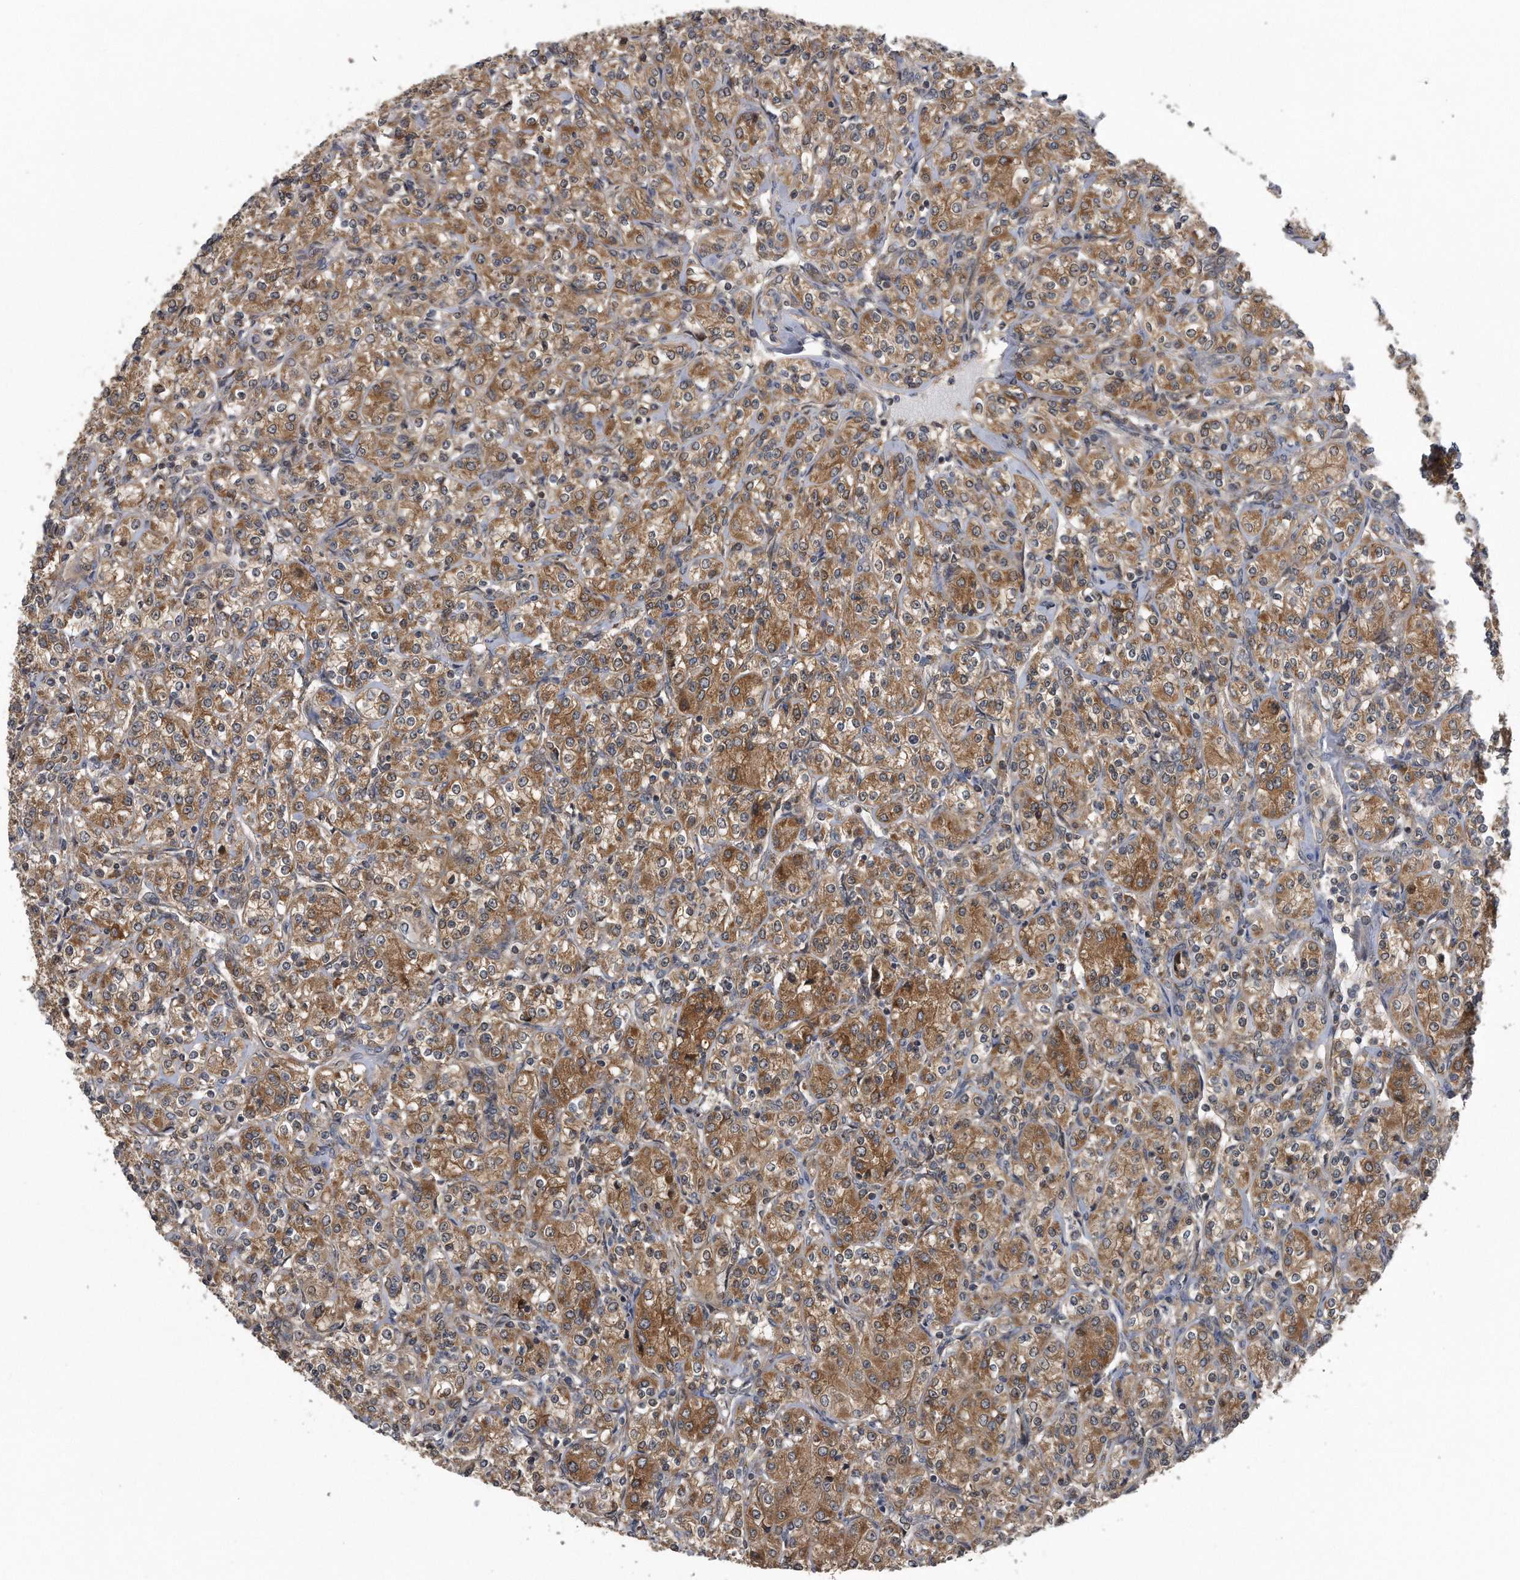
{"staining": {"intensity": "moderate", "quantity": ">75%", "location": "cytoplasmic/membranous"}, "tissue": "renal cancer", "cell_type": "Tumor cells", "image_type": "cancer", "snomed": [{"axis": "morphology", "description": "Adenocarcinoma, NOS"}, {"axis": "topography", "description": "Kidney"}], "caption": "IHC of human adenocarcinoma (renal) demonstrates medium levels of moderate cytoplasmic/membranous staining in approximately >75% of tumor cells.", "gene": "ALPK2", "patient": {"sex": "male", "age": 77}}